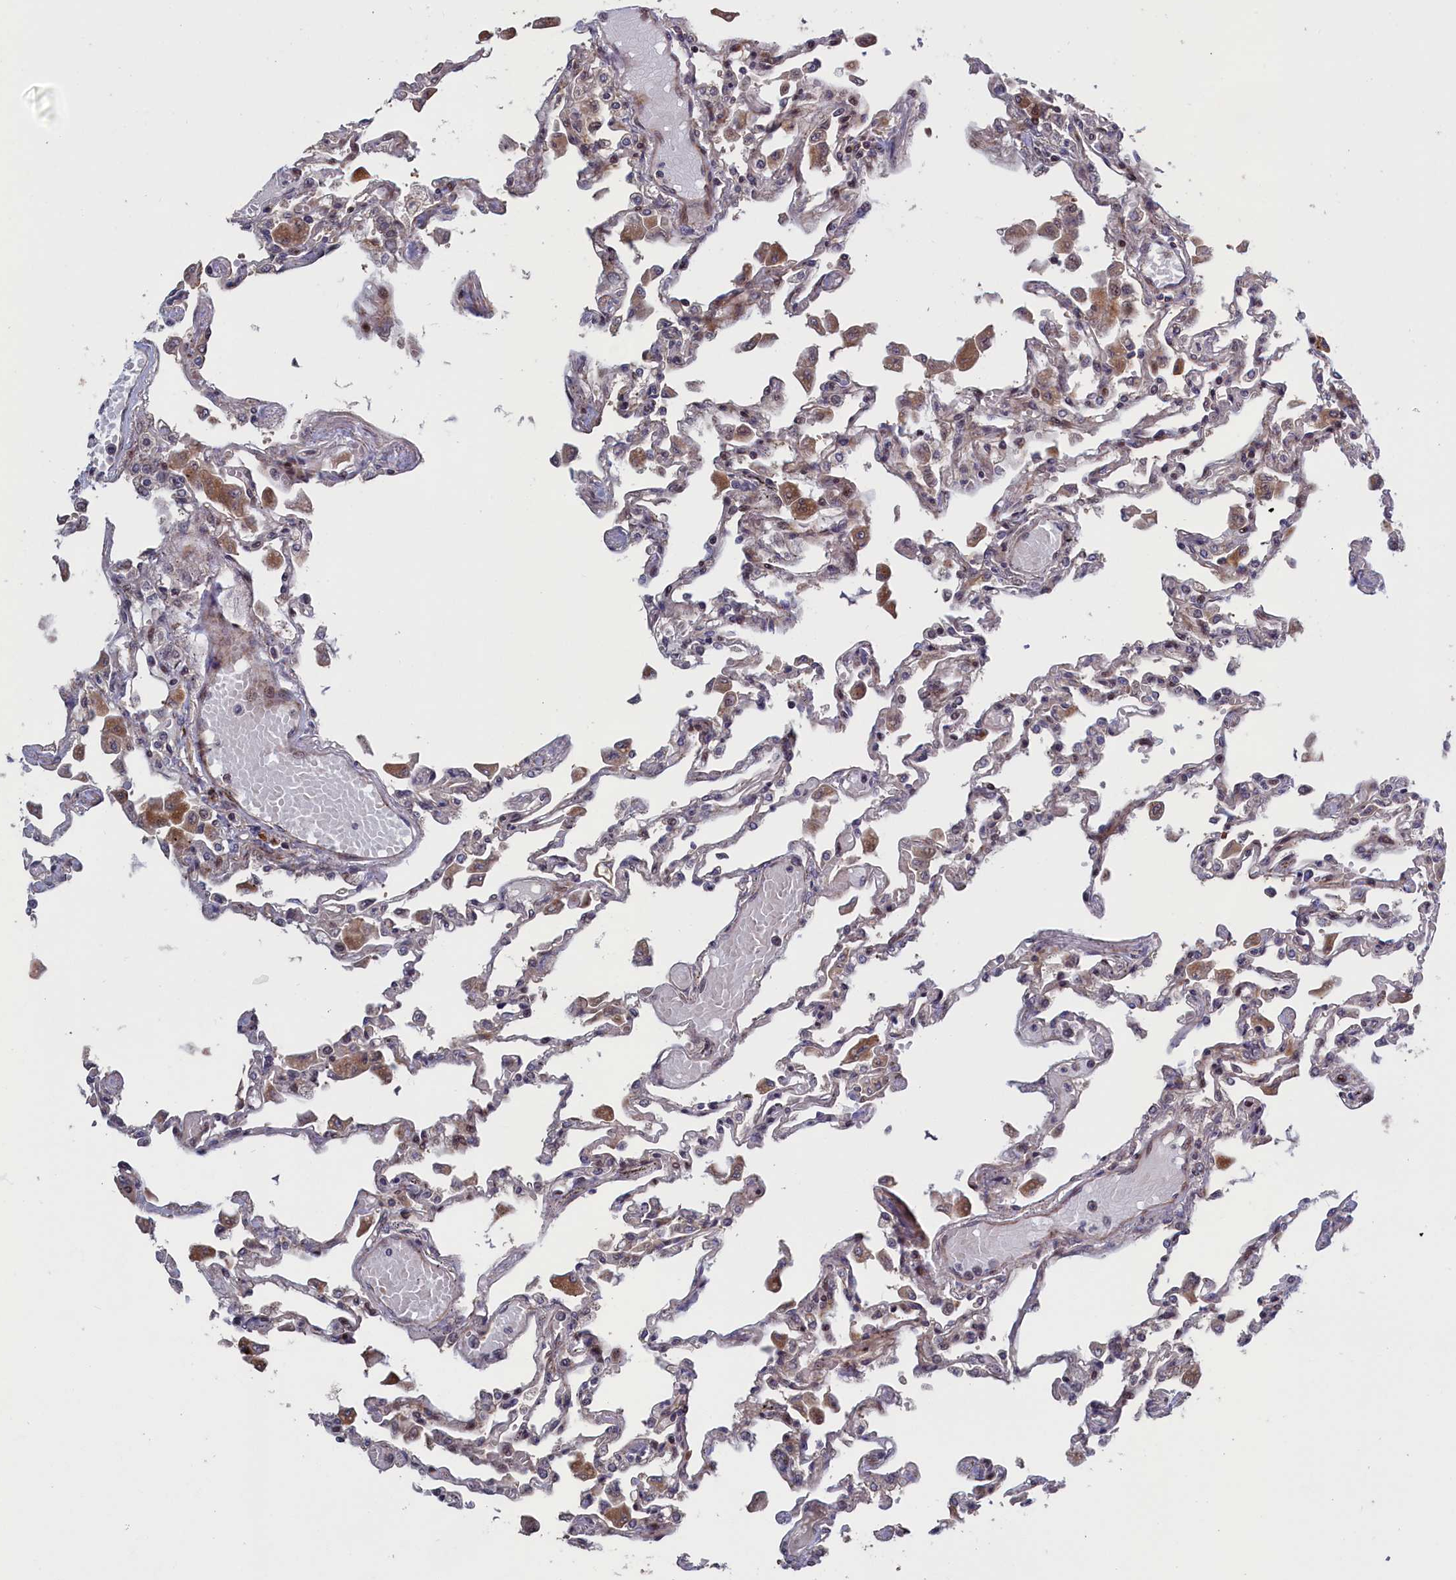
{"staining": {"intensity": "moderate", "quantity": "<25%", "location": "nuclear"}, "tissue": "lung", "cell_type": "Alveolar cells", "image_type": "normal", "snomed": [{"axis": "morphology", "description": "Normal tissue, NOS"}, {"axis": "topography", "description": "Bronchus"}, {"axis": "topography", "description": "Lung"}], "caption": "Protein staining exhibits moderate nuclear expression in approximately <25% of alveolar cells in unremarkable lung.", "gene": "LSG1", "patient": {"sex": "female", "age": 49}}